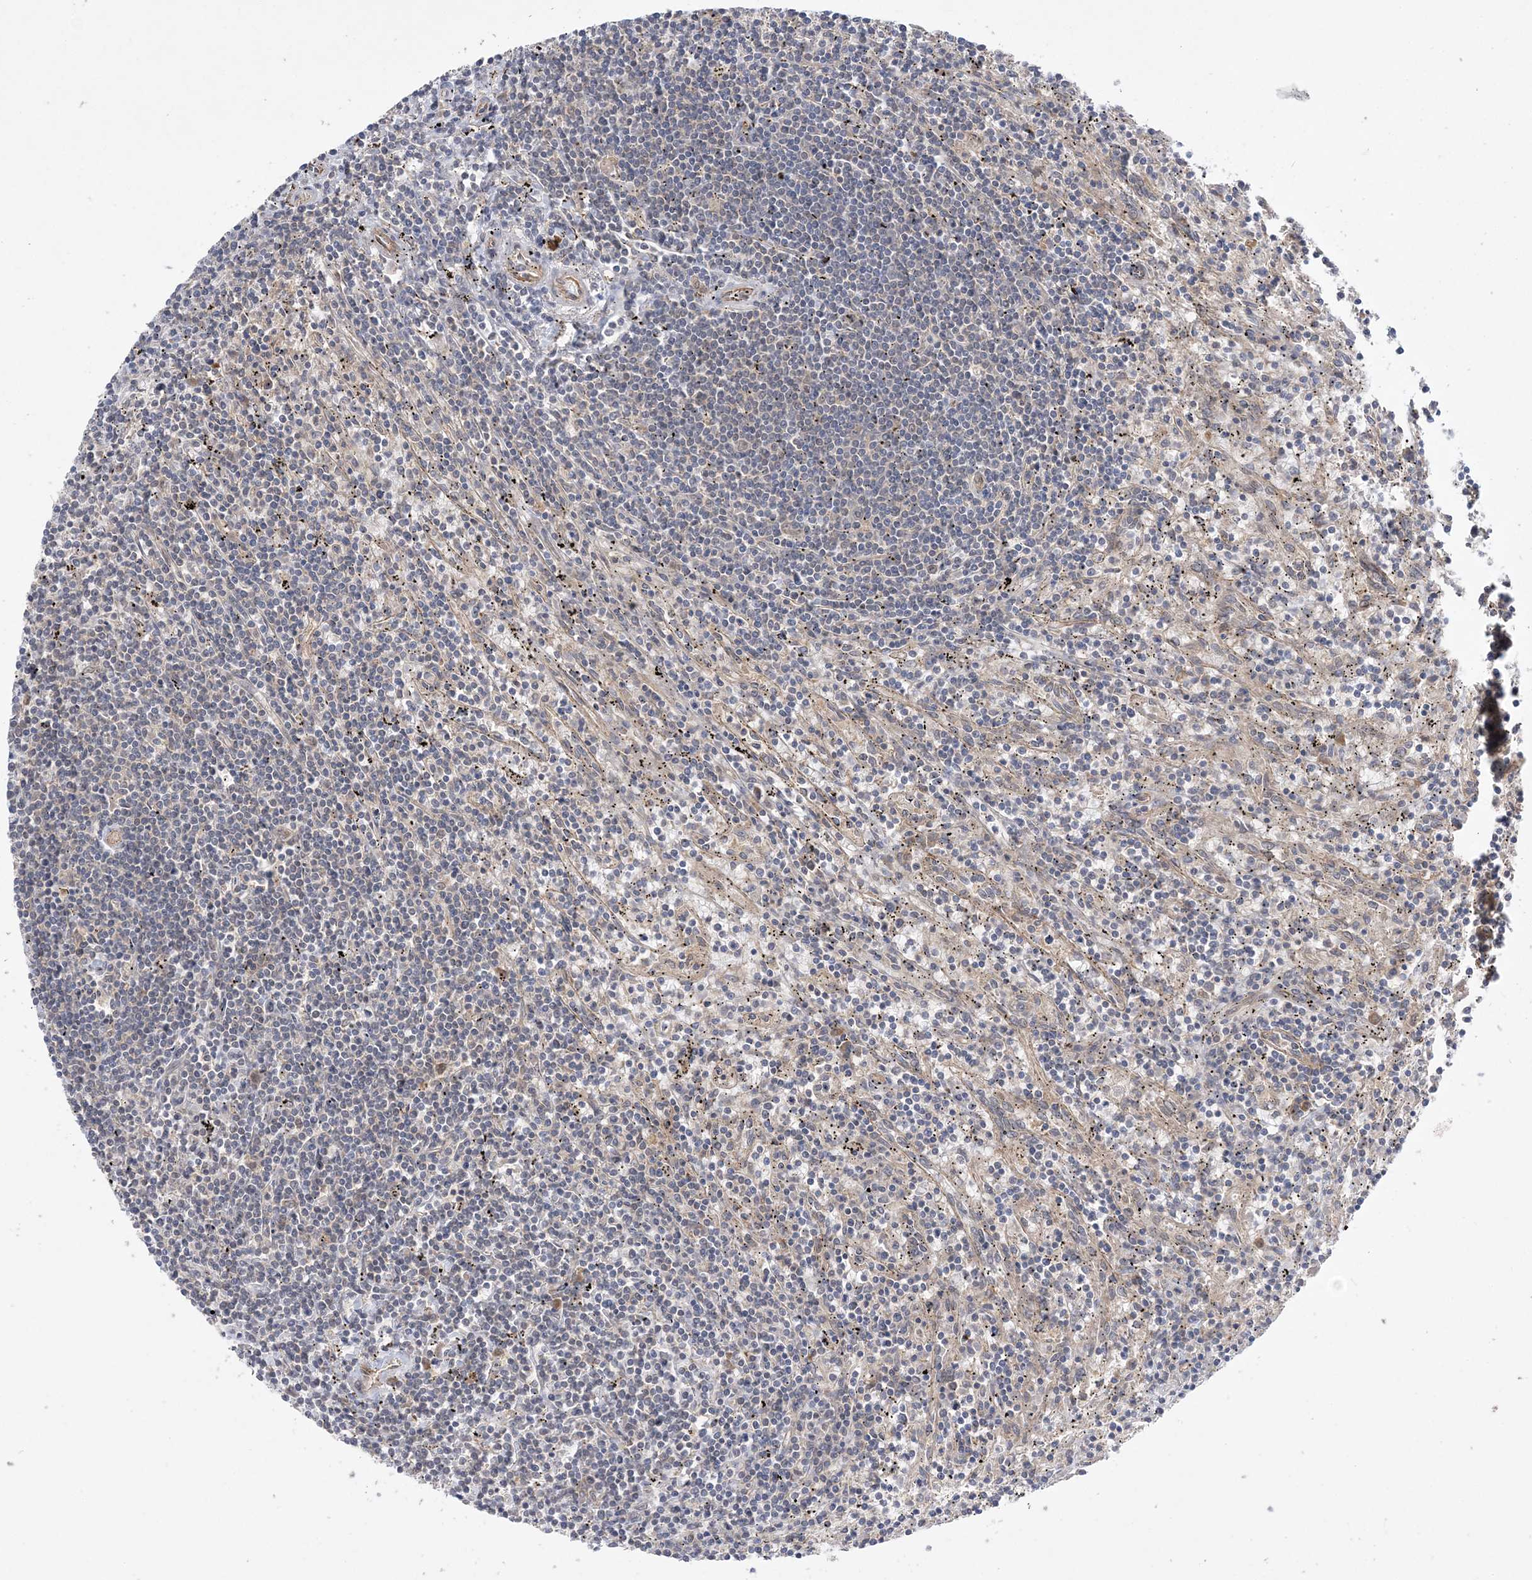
{"staining": {"intensity": "negative", "quantity": "none", "location": "none"}, "tissue": "lymphoma", "cell_type": "Tumor cells", "image_type": "cancer", "snomed": [{"axis": "morphology", "description": "Malignant lymphoma, non-Hodgkin's type, Low grade"}, {"axis": "topography", "description": "Spleen"}], "caption": "A high-resolution image shows IHC staining of low-grade malignant lymphoma, non-Hodgkin's type, which demonstrates no significant expression in tumor cells.", "gene": "MMADHC", "patient": {"sex": "male", "age": 76}}